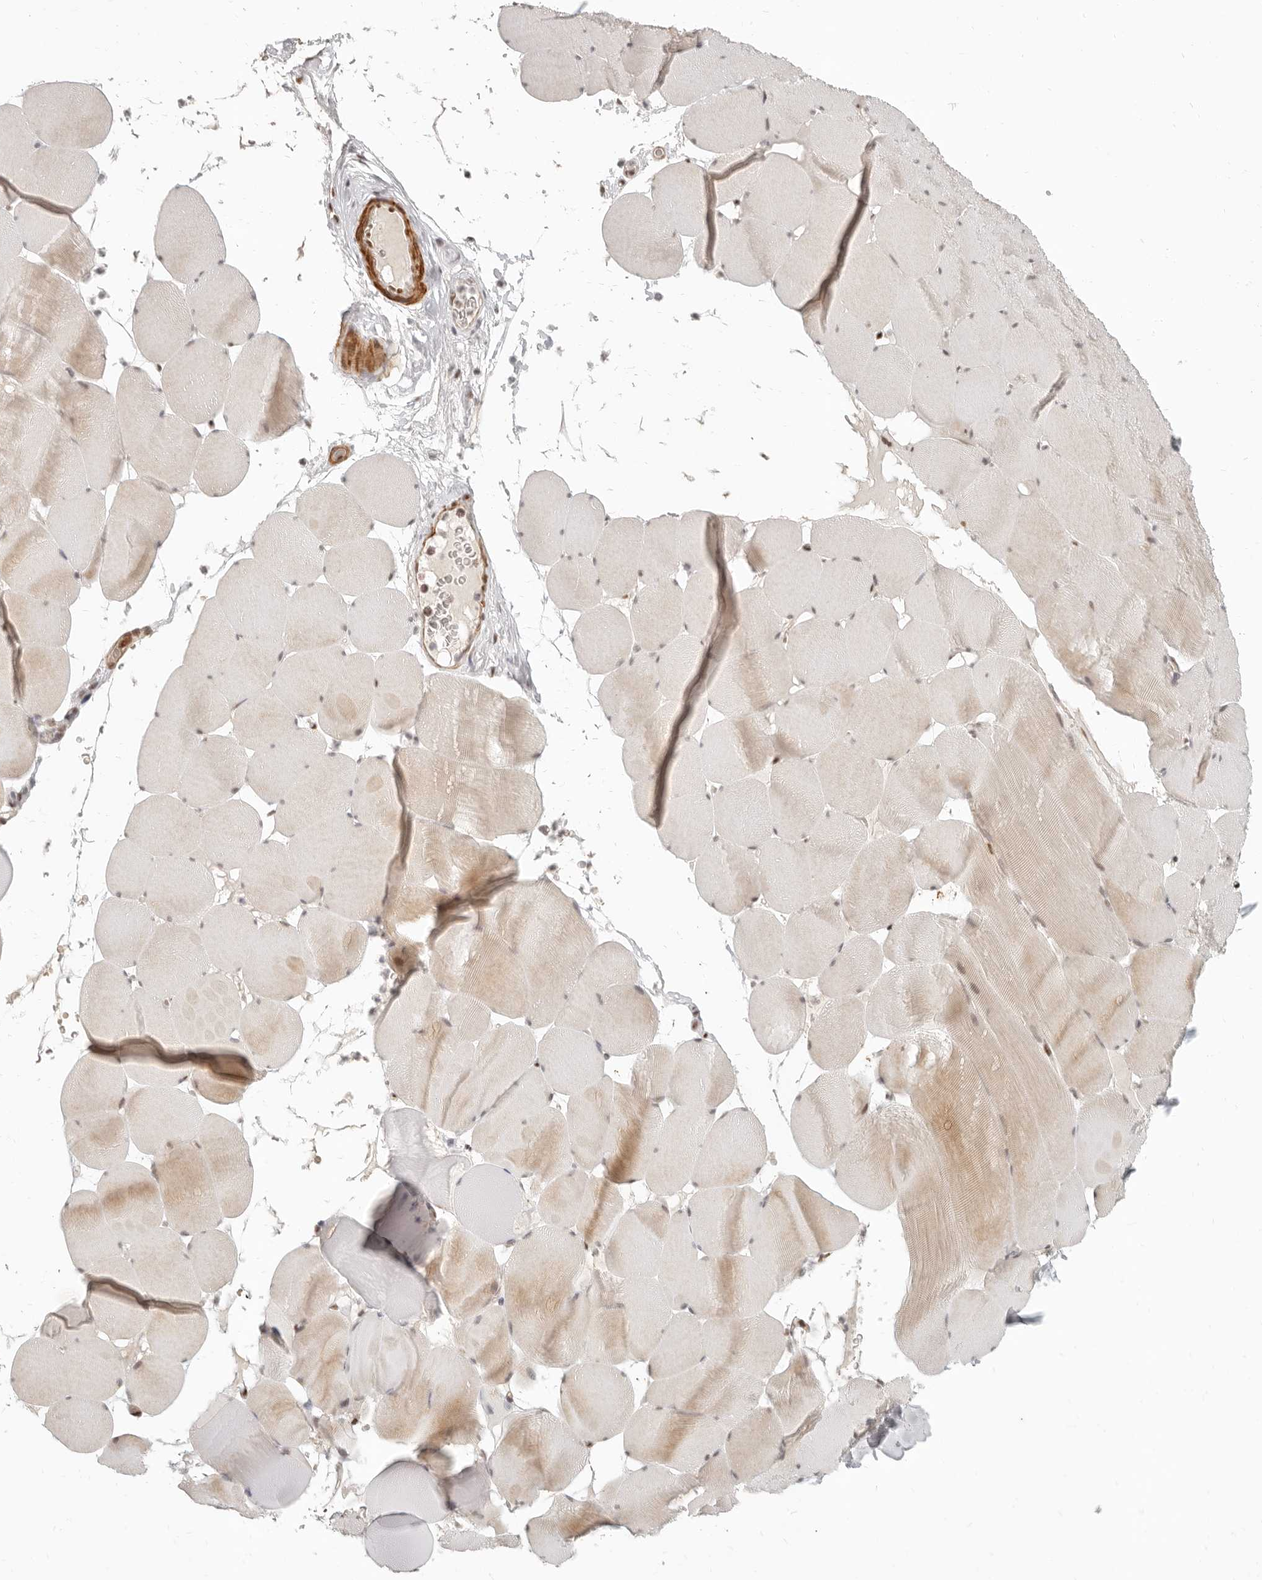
{"staining": {"intensity": "moderate", "quantity": "25%-75%", "location": "cytoplasmic/membranous,nuclear"}, "tissue": "skeletal muscle", "cell_type": "Myocytes", "image_type": "normal", "snomed": [{"axis": "morphology", "description": "Normal tissue, NOS"}, {"axis": "topography", "description": "Skeletal muscle"}], "caption": "Immunohistochemical staining of benign skeletal muscle exhibits 25%-75% levels of moderate cytoplasmic/membranous,nuclear protein expression in approximately 25%-75% of myocytes.", "gene": "GABPA", "patient": {"sex": "male", "age": 62}}